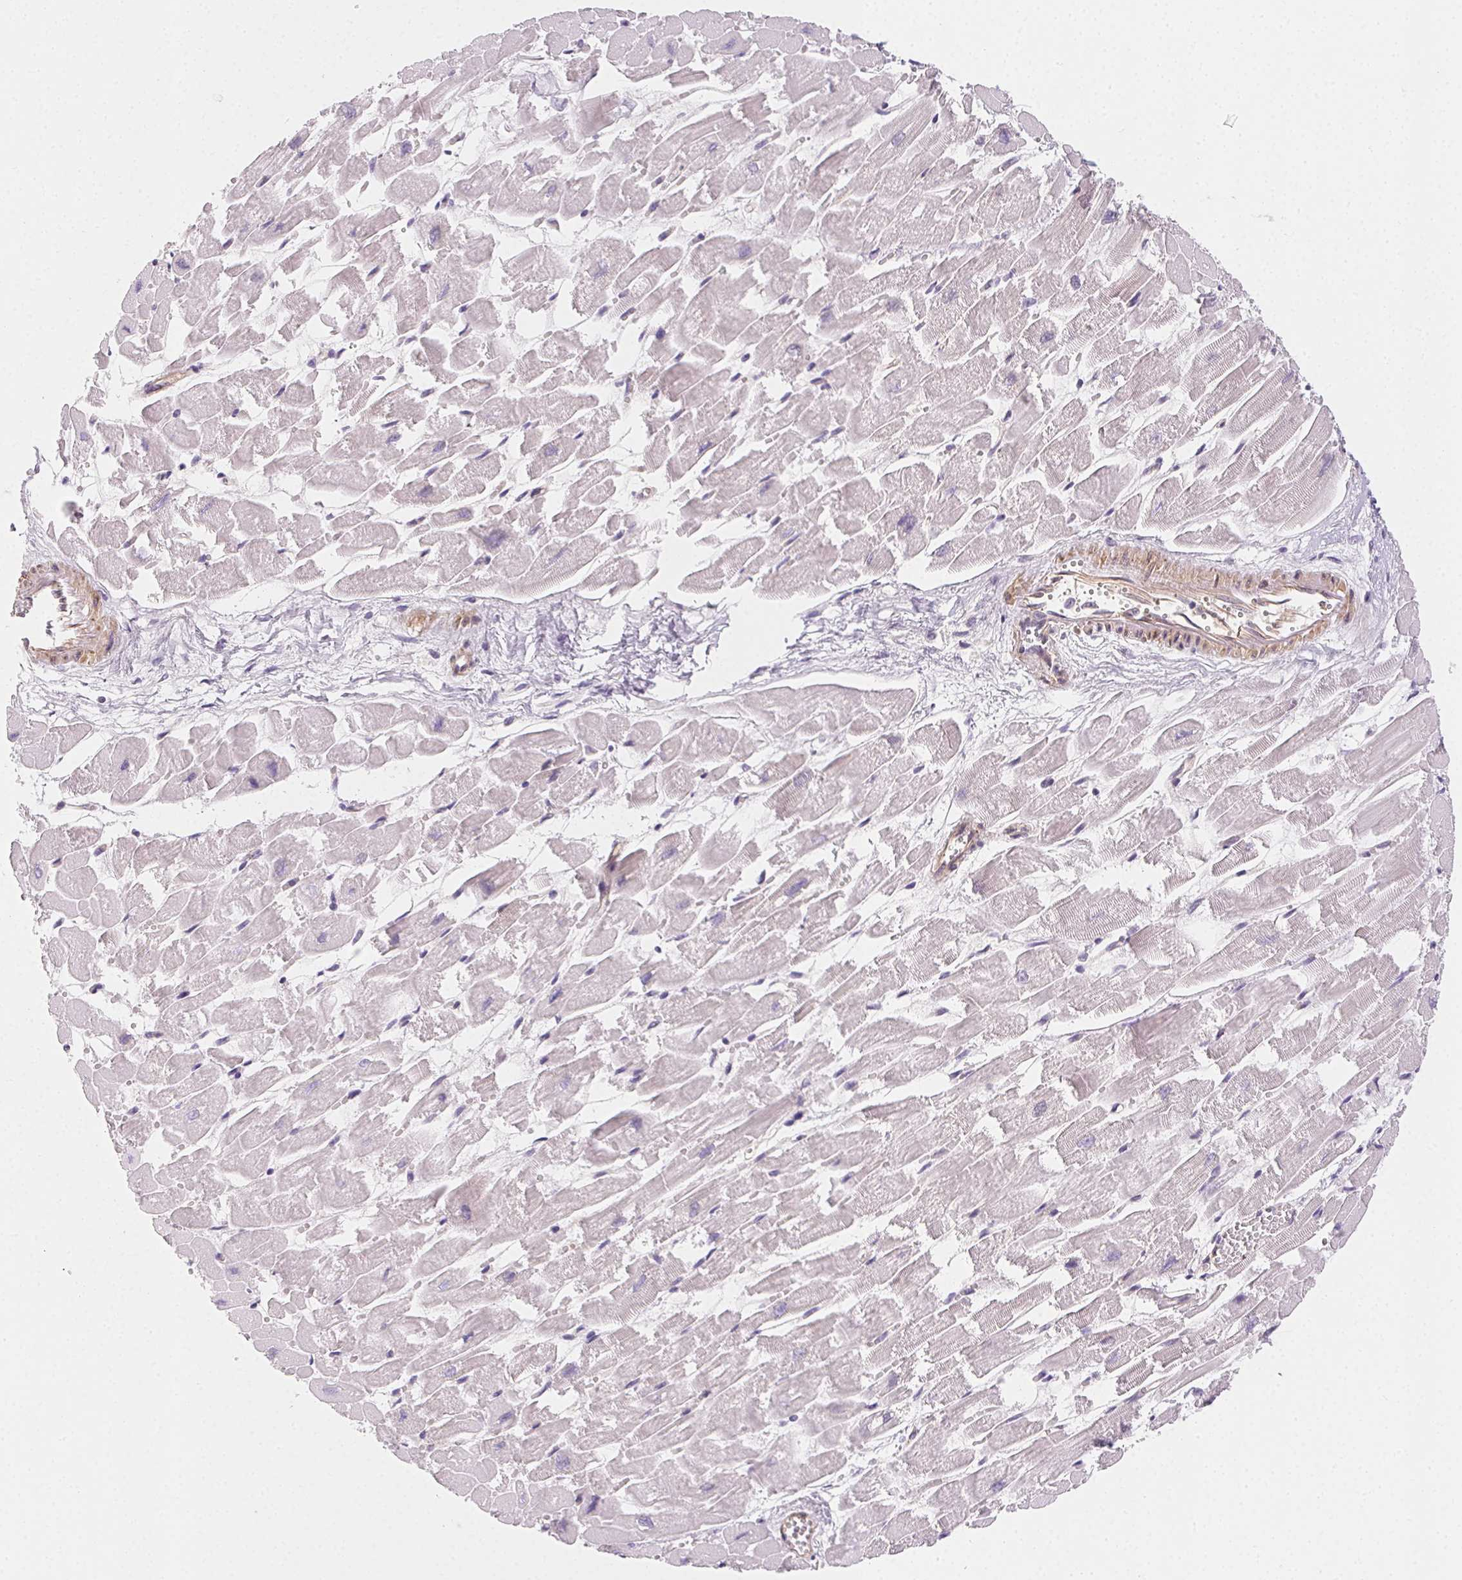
{"staining": {"intensity": "negative", "quantity": "none", "location": "none"}, "tissue": "heart muscle", "cell_type": "Cardiomyocytes", "image_type": "normal", "snomed": [{"axis": "morphology", "description": "Normal tissue, NOS"}, {"axis": "topography", "description": "Heart"}], "caption": "Immunohistochemistry (IHC) histopathology image of normal human heart muscle stained for a protein (brown), which displays no expression in cardiomyocytes.", "gene": "CSN1S1", "patient": {"sex": "female", "age": 52}}